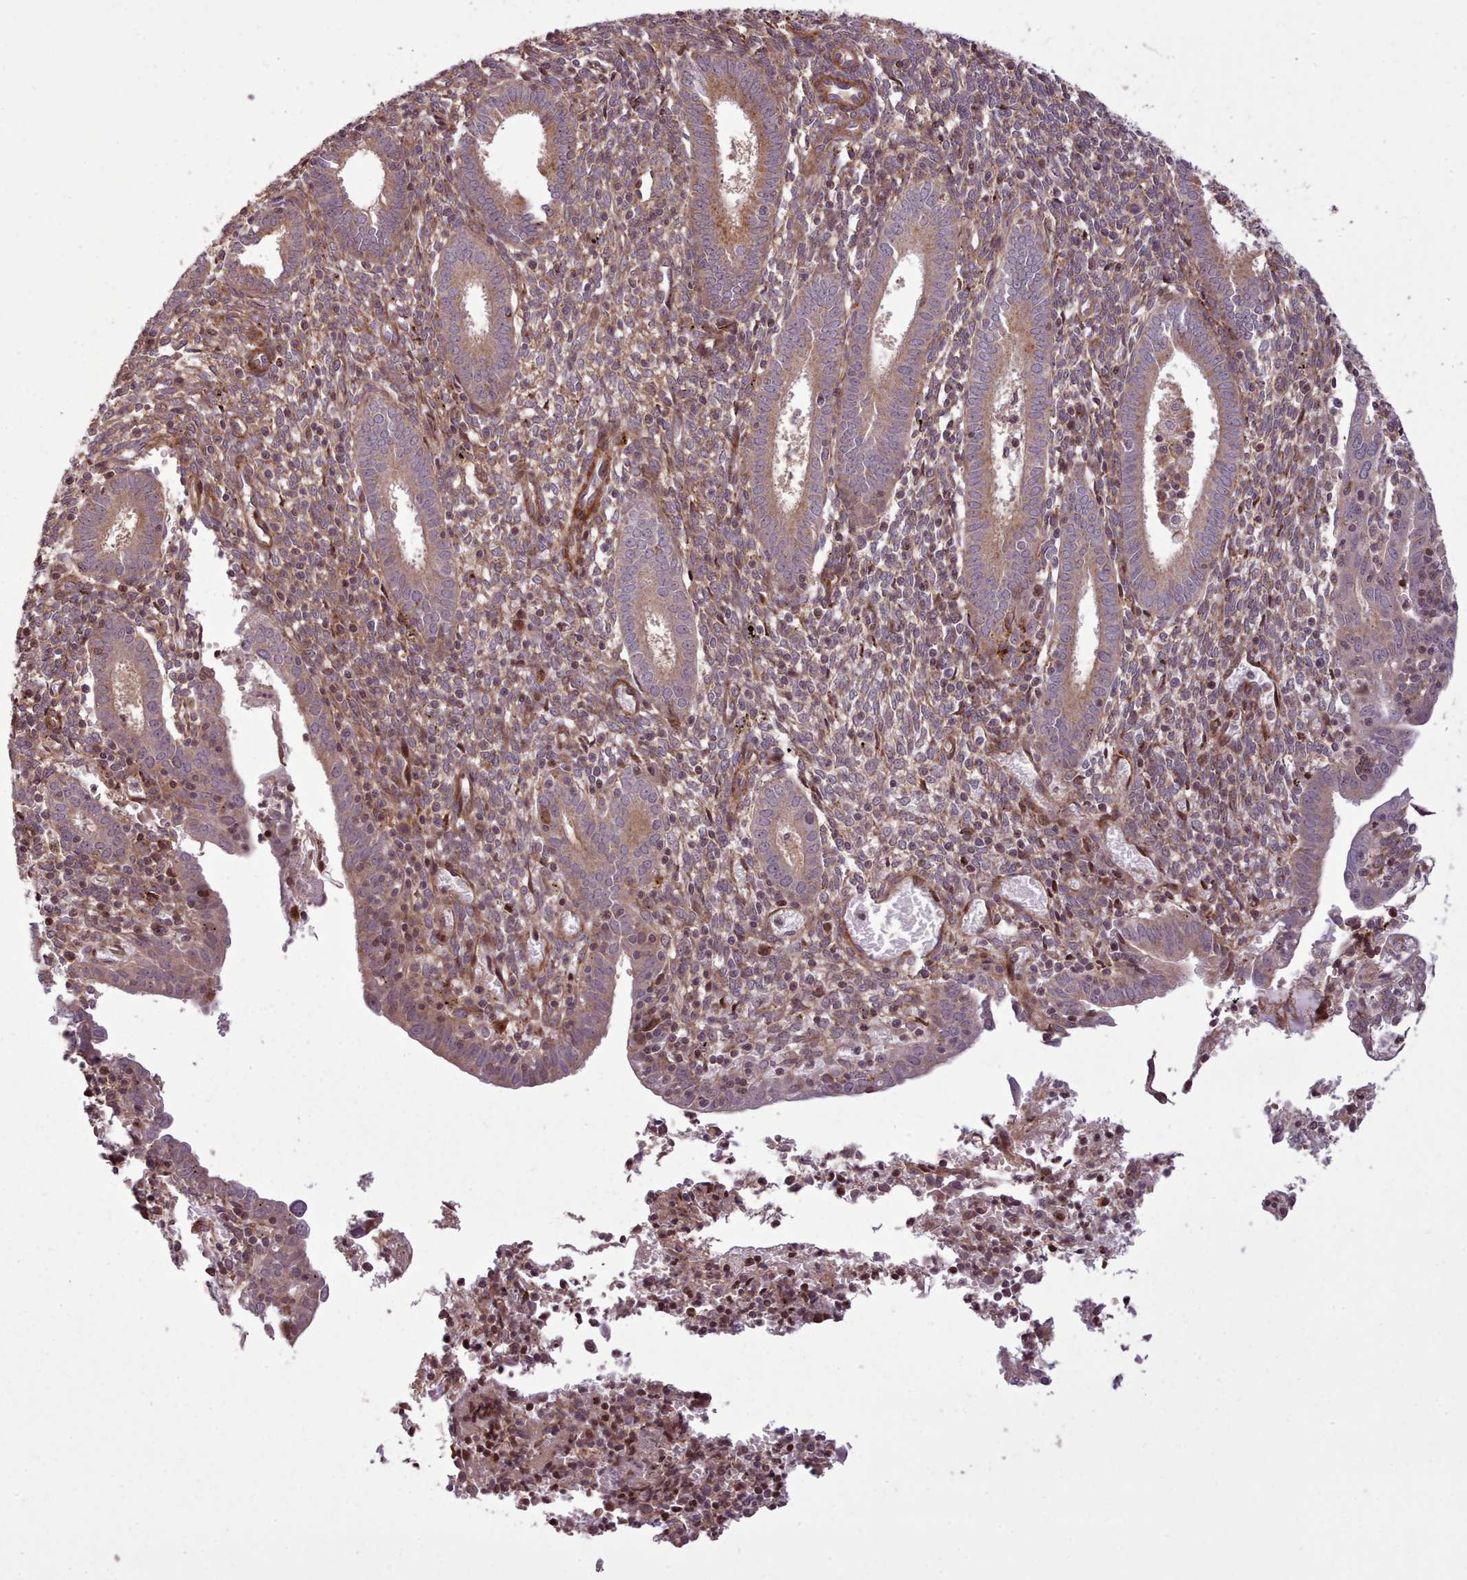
{"staining": {"intensity": "strong", "quantity": "<25%", "location": "cytoplasmic/membranous,nuclear"}, "tissue": "endometrium", "cell_type": "Cells in endometrial stroma", "image_type": "normal", "snomed": [{"axis": "morphology", "description": "Normal tissue, NOS"}, {"axis": "topography", "description": "Endometrium"}], "caption": "Human endometrium stained with a brown dye displays strong cytoplasmic/membranous,nuclear positive staining in about <25% of cells in endometrial stroma.", "gene": "NLRP7", "patient": {"sex": "female", "age": 41}}